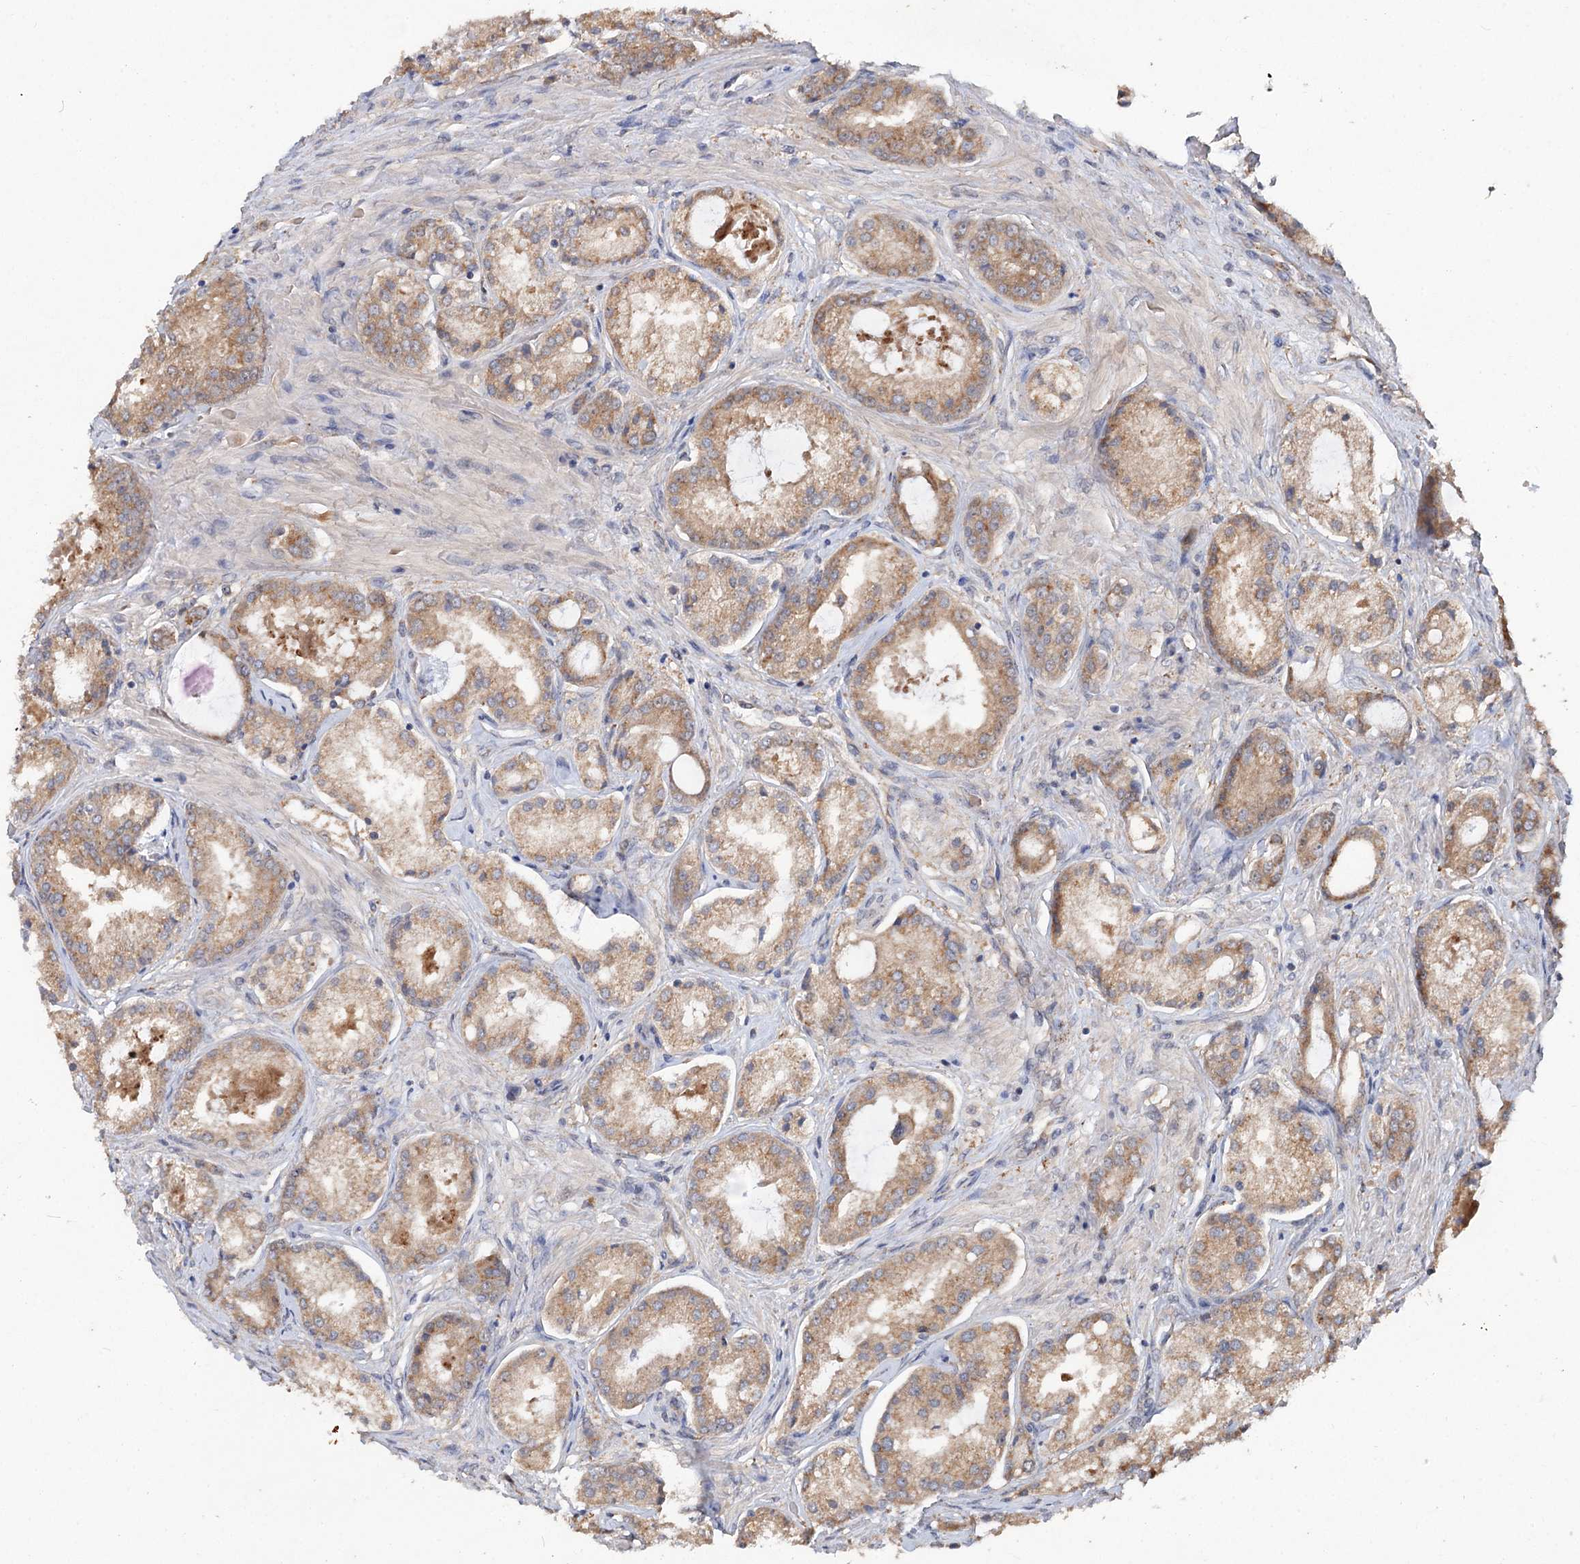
{"staining": {"intensity": "moderate", "quantity": ">75%", "location": "cytoplasmic/membranous"}, "tissue": "prostate cancer", "cell_type": "Tumor cells", "image_type": "cancer", "snomed": [{"axis": "morphology", "description": "Adenocarcinoma, Low grade"}, {"axis": "topography", "description": "Prostate"}], "caption": "Protein analysis of prostate low-grade adenocarcinoma tissue exhibits moderate cytoplasmic/membranous positivity in approximately >75% of tumor cells. Nuclei are stained in blue.", "gene": "NUDCD2", "patient": {"sex": "male", "age": 68}}